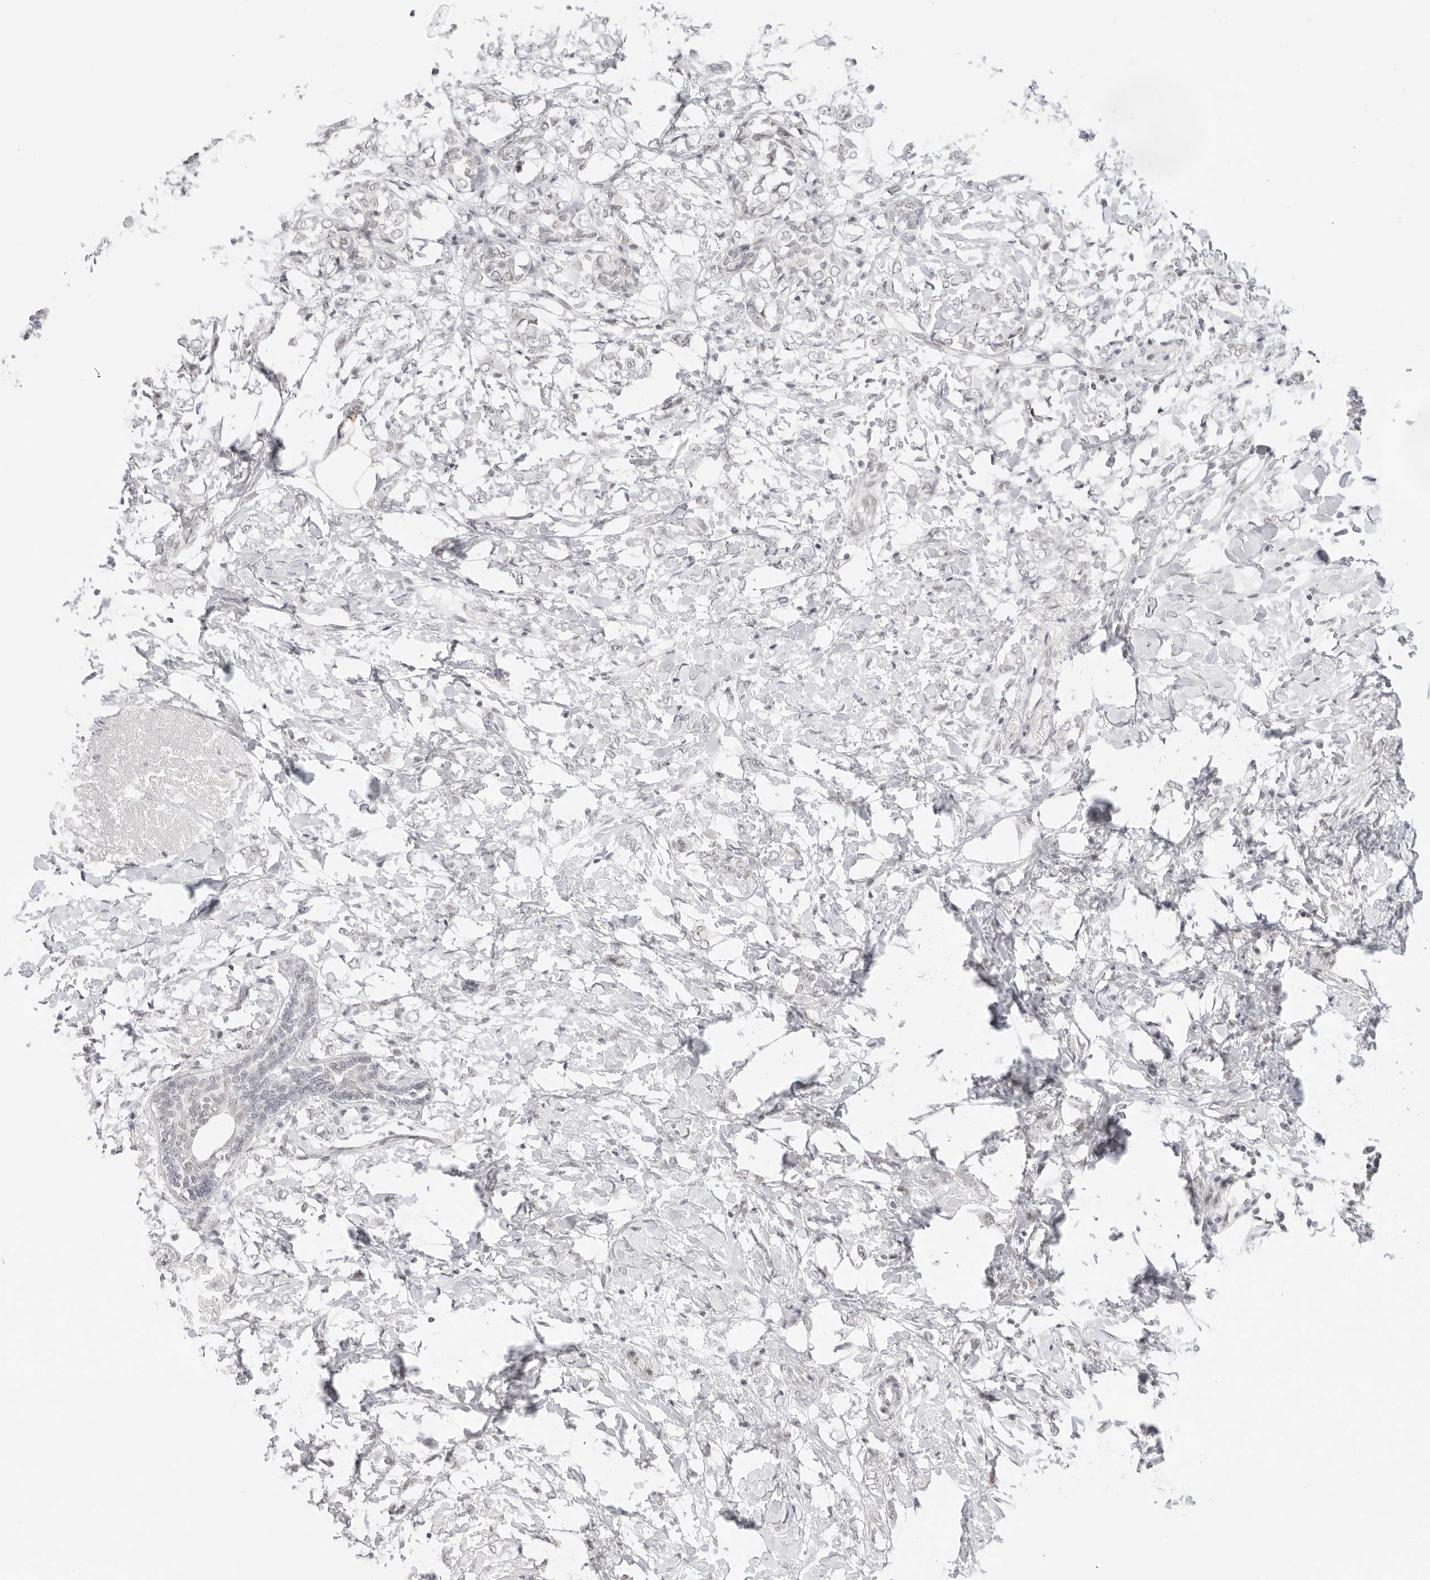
{"staining": {"intensity": "negative", "quantity": "none", "location": "none"}, "tissue": "breast cancer", "cell_type": "Tumor cells", "image_type": "cancer", "snomed": [{"axis": "morphology", "description": "Normal tissue, NOS"}, {"axis": "morphology", "description": "Lobular carcinoma"}, {"axis": "topography", "description": "Breast"}], "caption": "Tumor cells are negative for protein expression in human breast cancer.", "gene": "TCIM", "patient": {"sex": "female", "age": 47}}